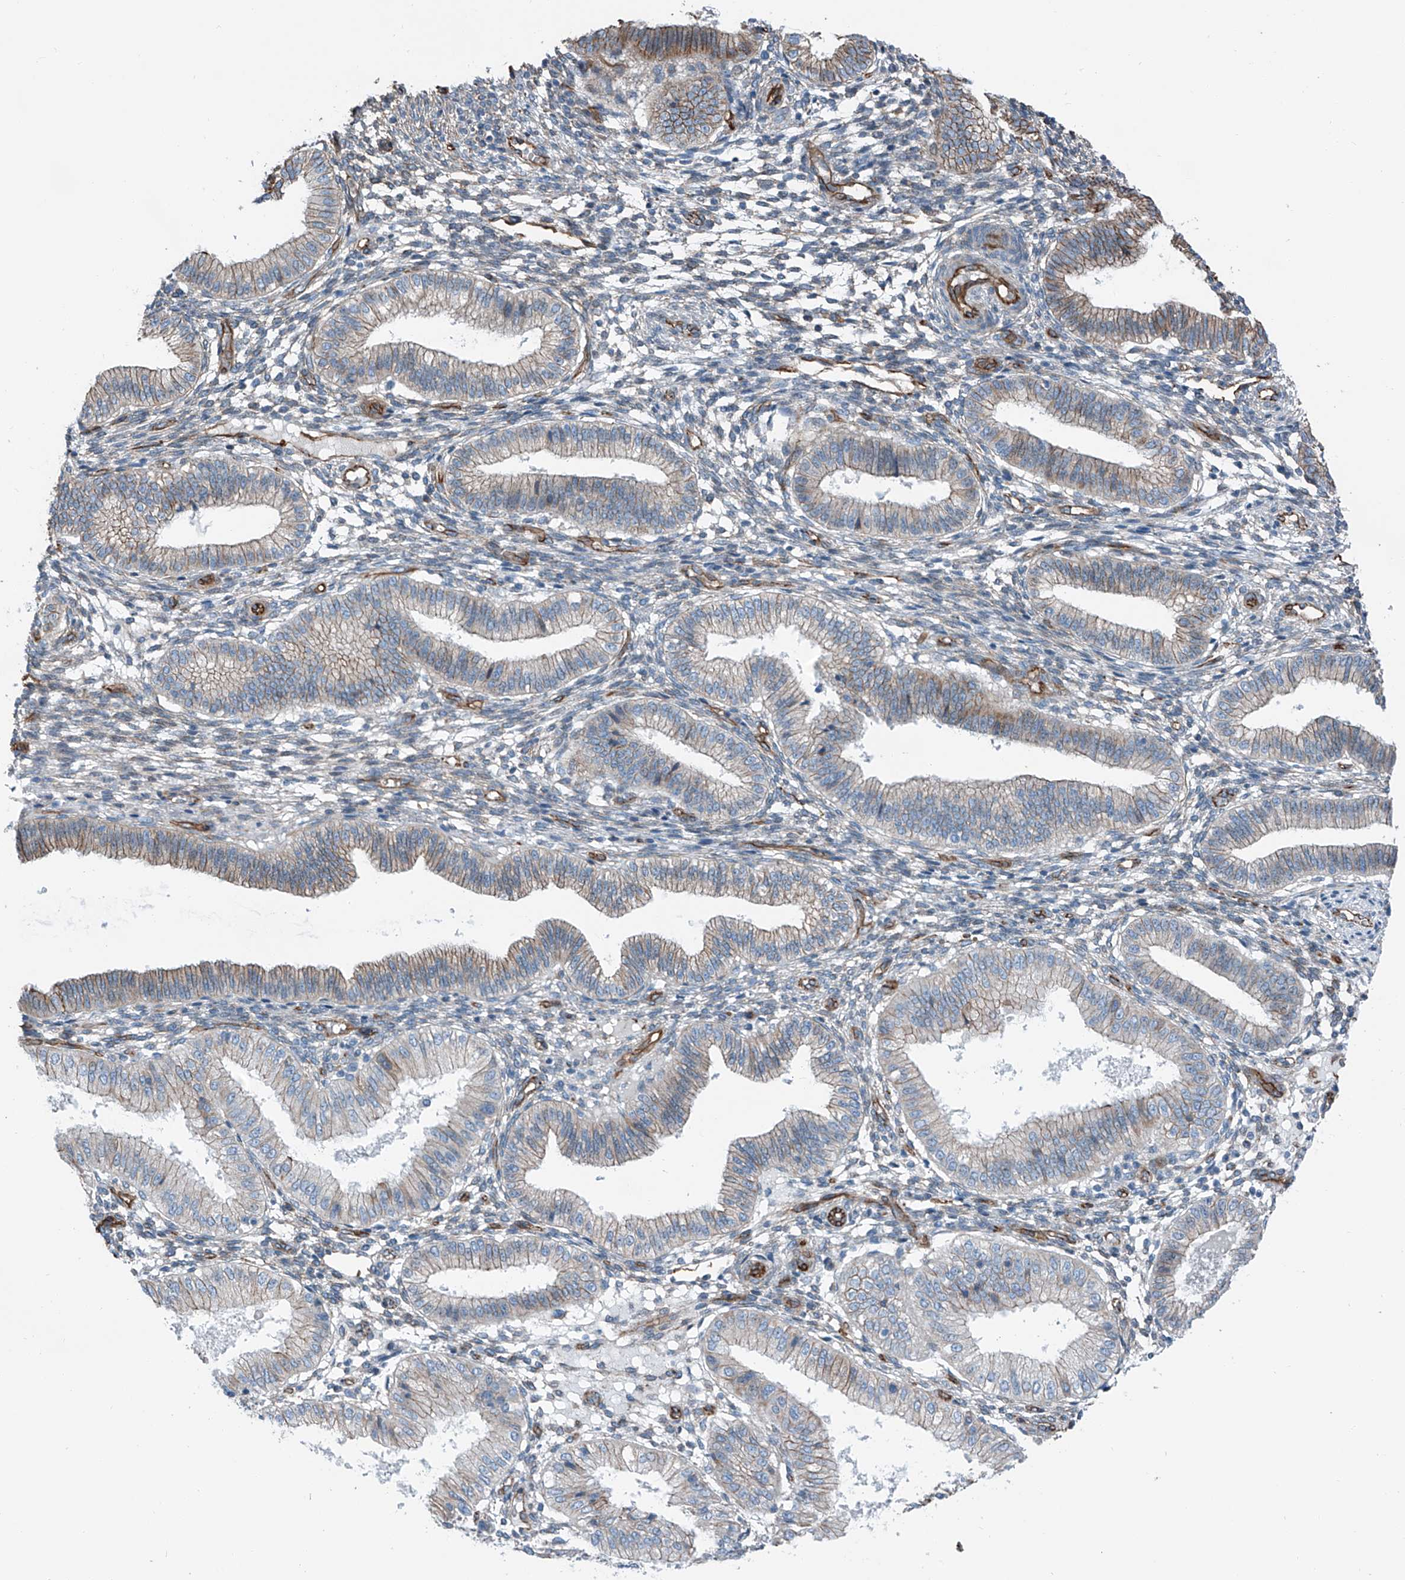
{"staining": {"intensity": "negative", "quantity": "none", "location": "none"}, "tissue": "endometrium", "cell_type": "Cells in endometrial stroma", "image_type": "normal", "snomed": [{"axis": "morphology", "description": "Normal tissue, NOS"}, {"axis": "topography", "description": "Endometrium"}], "caption": "This is an immunohistochemistry image of normal human endometrium. There is no positivity in cells in endometrial stroma.", "gene": "THEMIS2", "patient": {"sex": "female", "age": 39}}